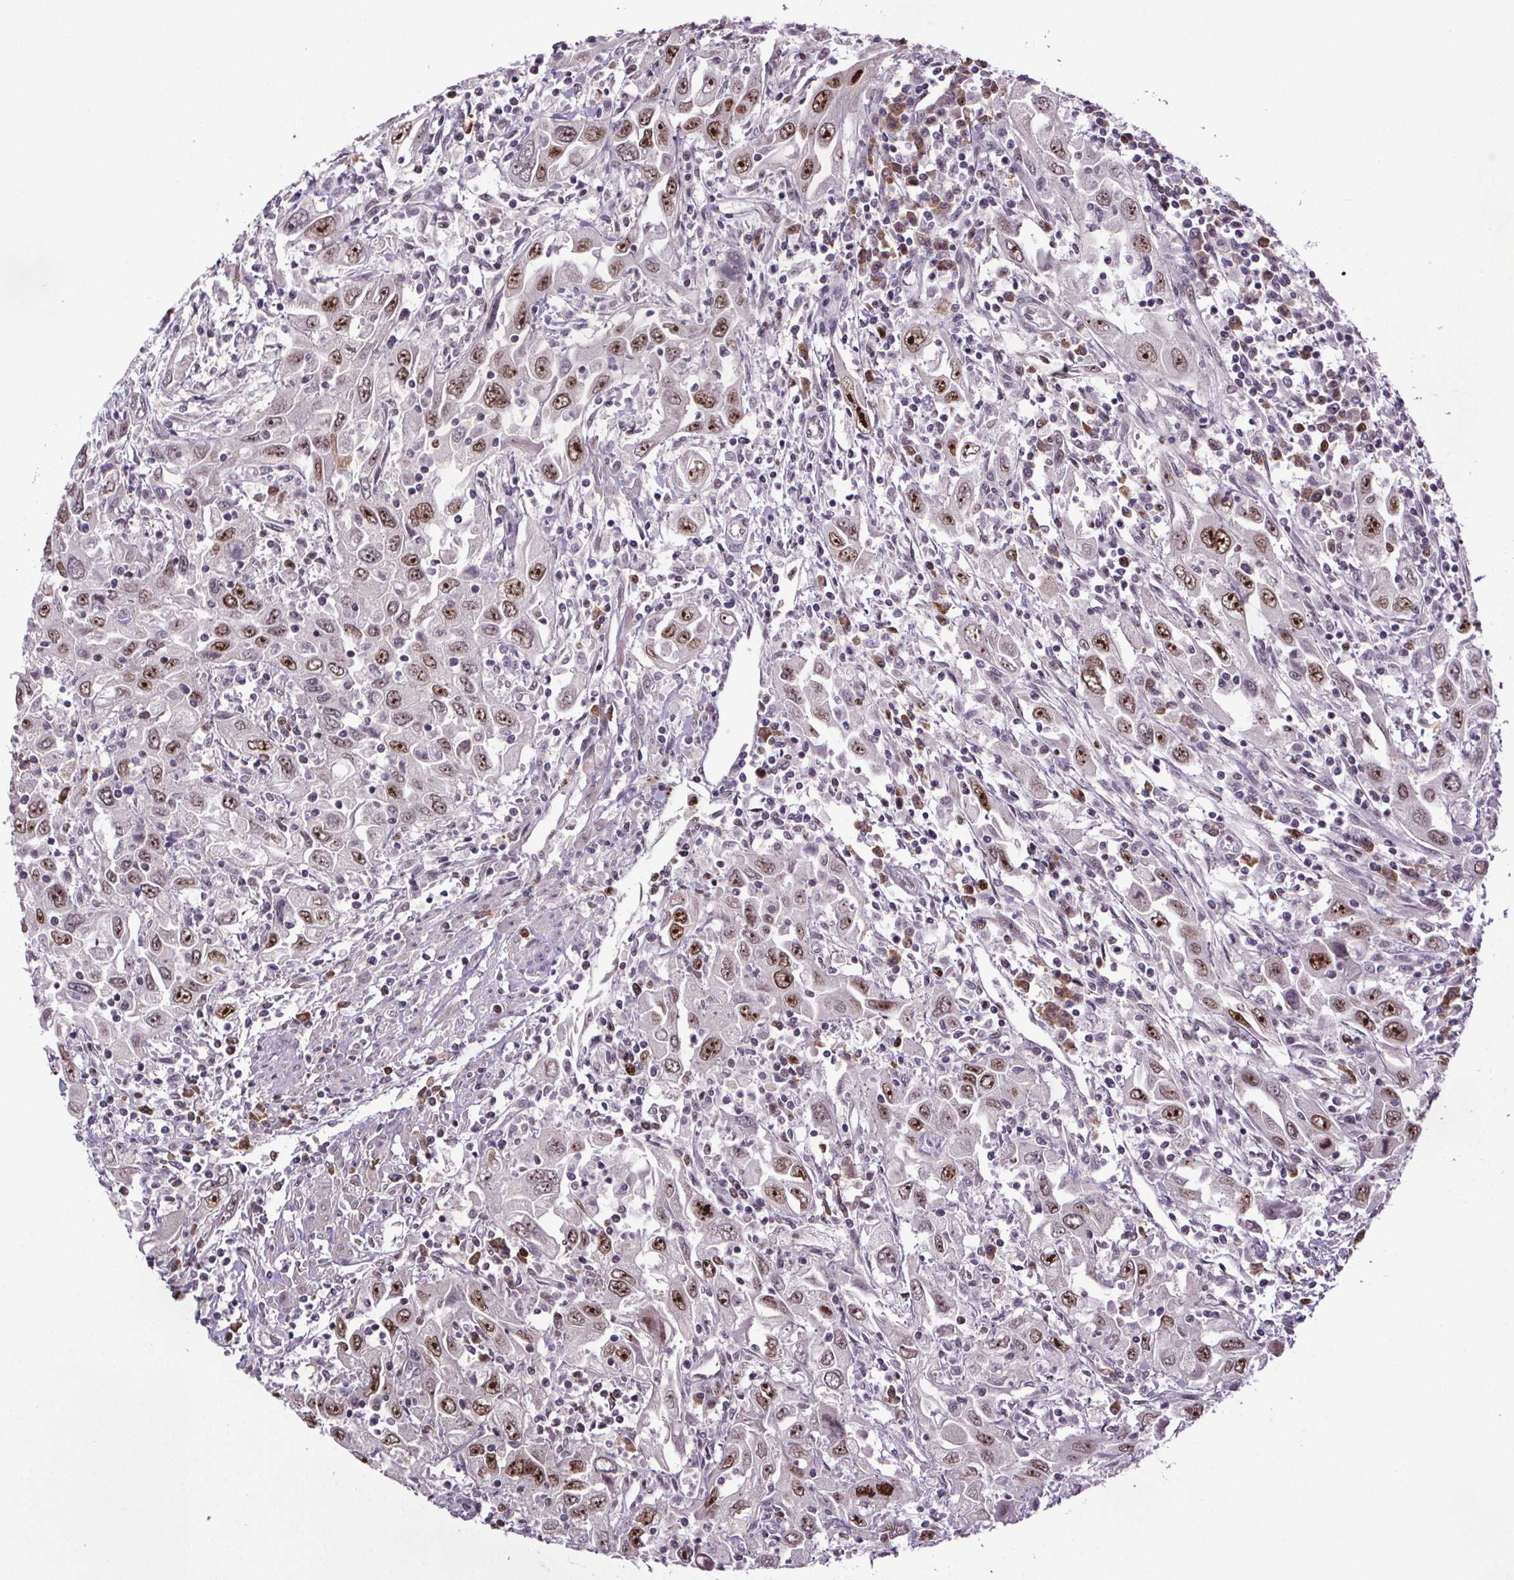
{"staining": {"intensity": "moderate", "quantity": ">75%", "location": "nuclear"}, "tissue": "urothelial cancer", "cell_type": "Tumor cells", "image_type": "cancer", "snomed": [{"axis": "morphology", "description": "Urothelial carcinoma, High grade"}, {"axis": "topography", "description": "Urinary bladder"}], "caption": "Urothelial carcinoma (high-grade) stained with DAB immunohistochemistry shows medium levels of moderate nuclear staining in approximately >75% of tumor cells. The staining is performed using DAB (3,3'-diaminobenzidine) brown chromogen to label protein expression. The nuclei are counter-stained blue using hematoxylin.", "gene": "ATMIN", "patient": {"sex": "male", "age": 76}}